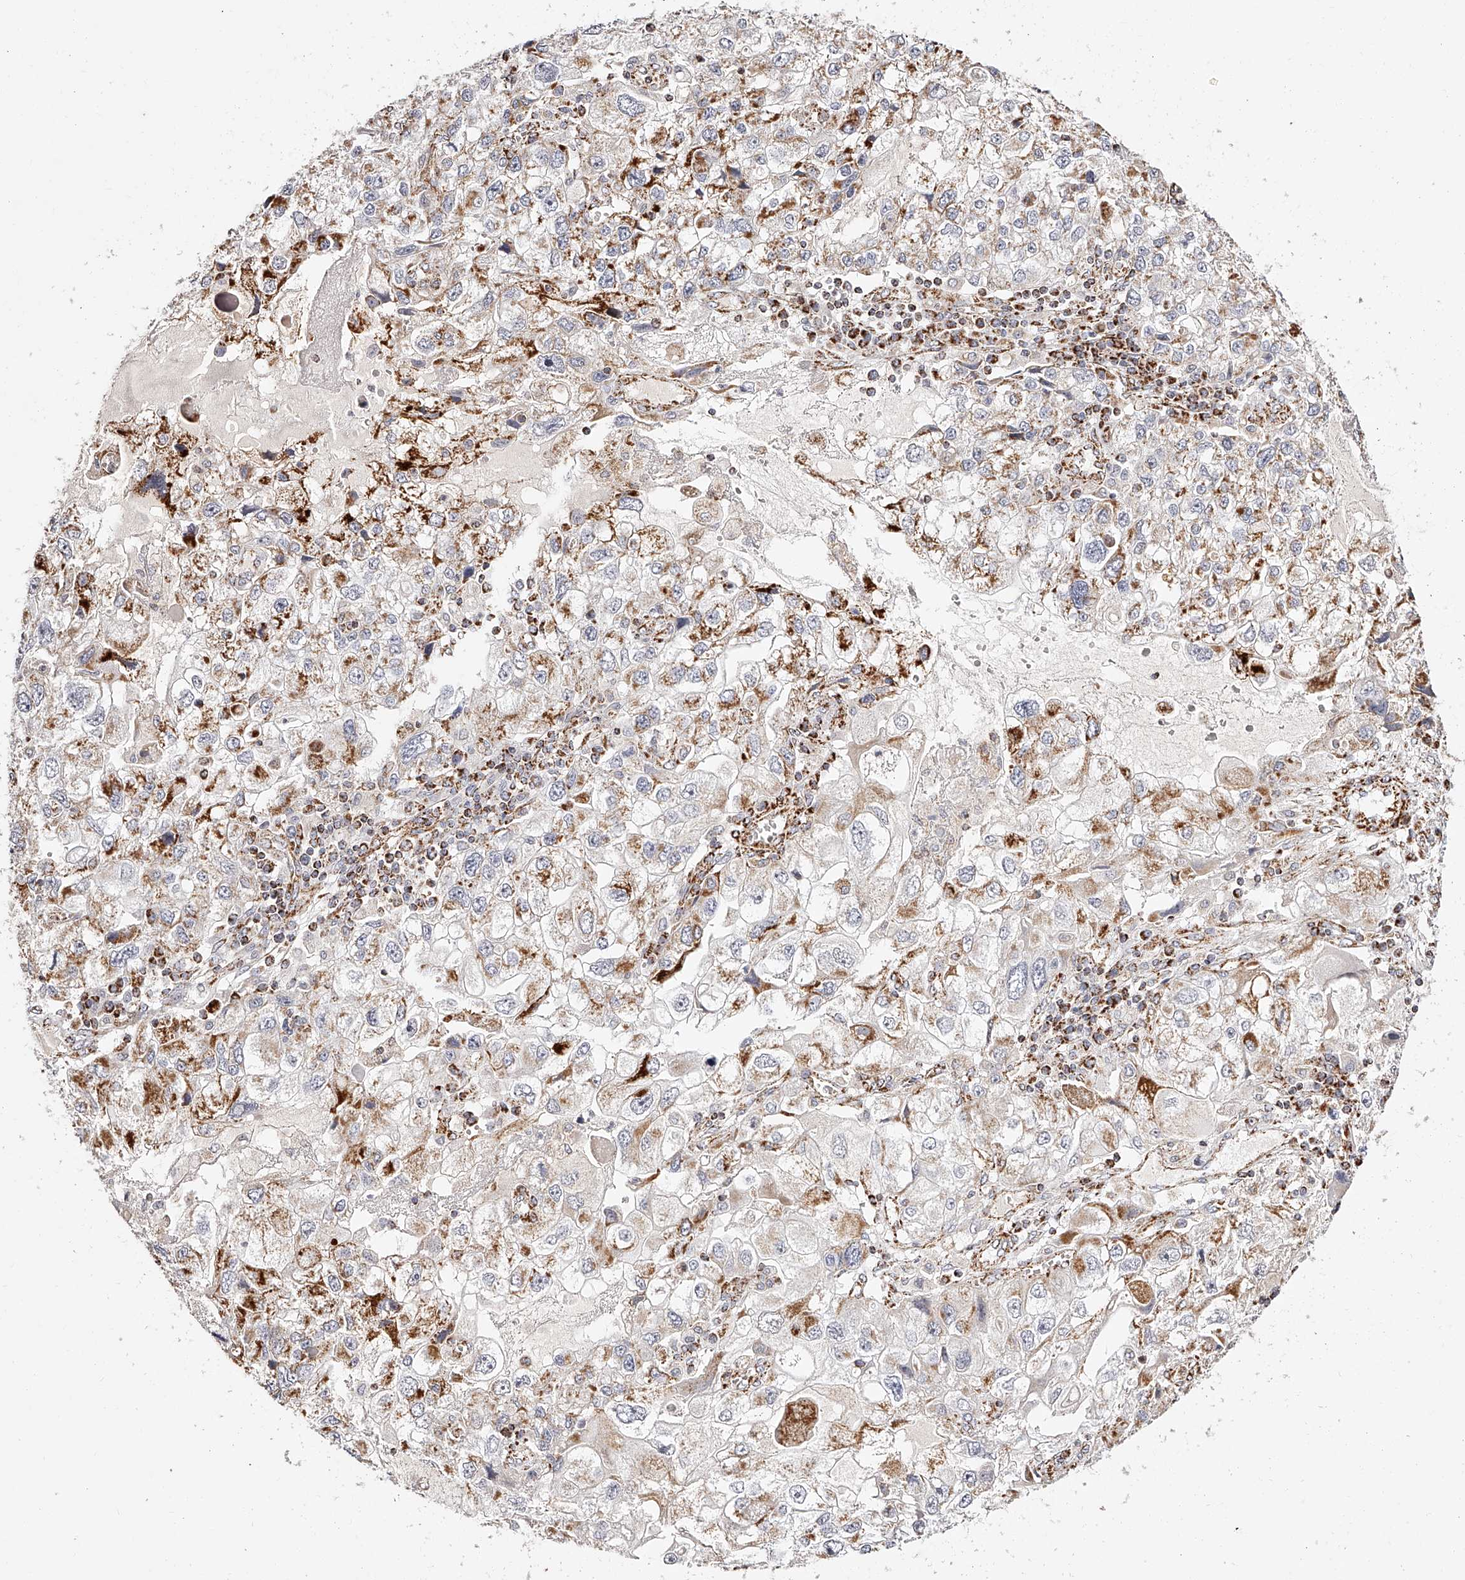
{"staining": {"intensity": "moderate", "quantity": "25%-75%", "location": "cytoplasmic/membranous"}, "tissue": "endometrial cancer", "cell_type": "Tumor cells", "image_type": "cancer", "snomed": [{"axis": "morphology", "description": "Adenocarcinoma, NOS"}, {"axis": "topography", "description": "Endometrium"}], "caption": "A photomicrograph showing moderate cytoplasmic/membranous positivity in approximately 25%-75% of tumor cells in endometrial adenocarcinoma, as visualized by brown immunohistochemical staining.", "gene": "NDUFV3", "patient": {"sex": "female", "age": 49}}